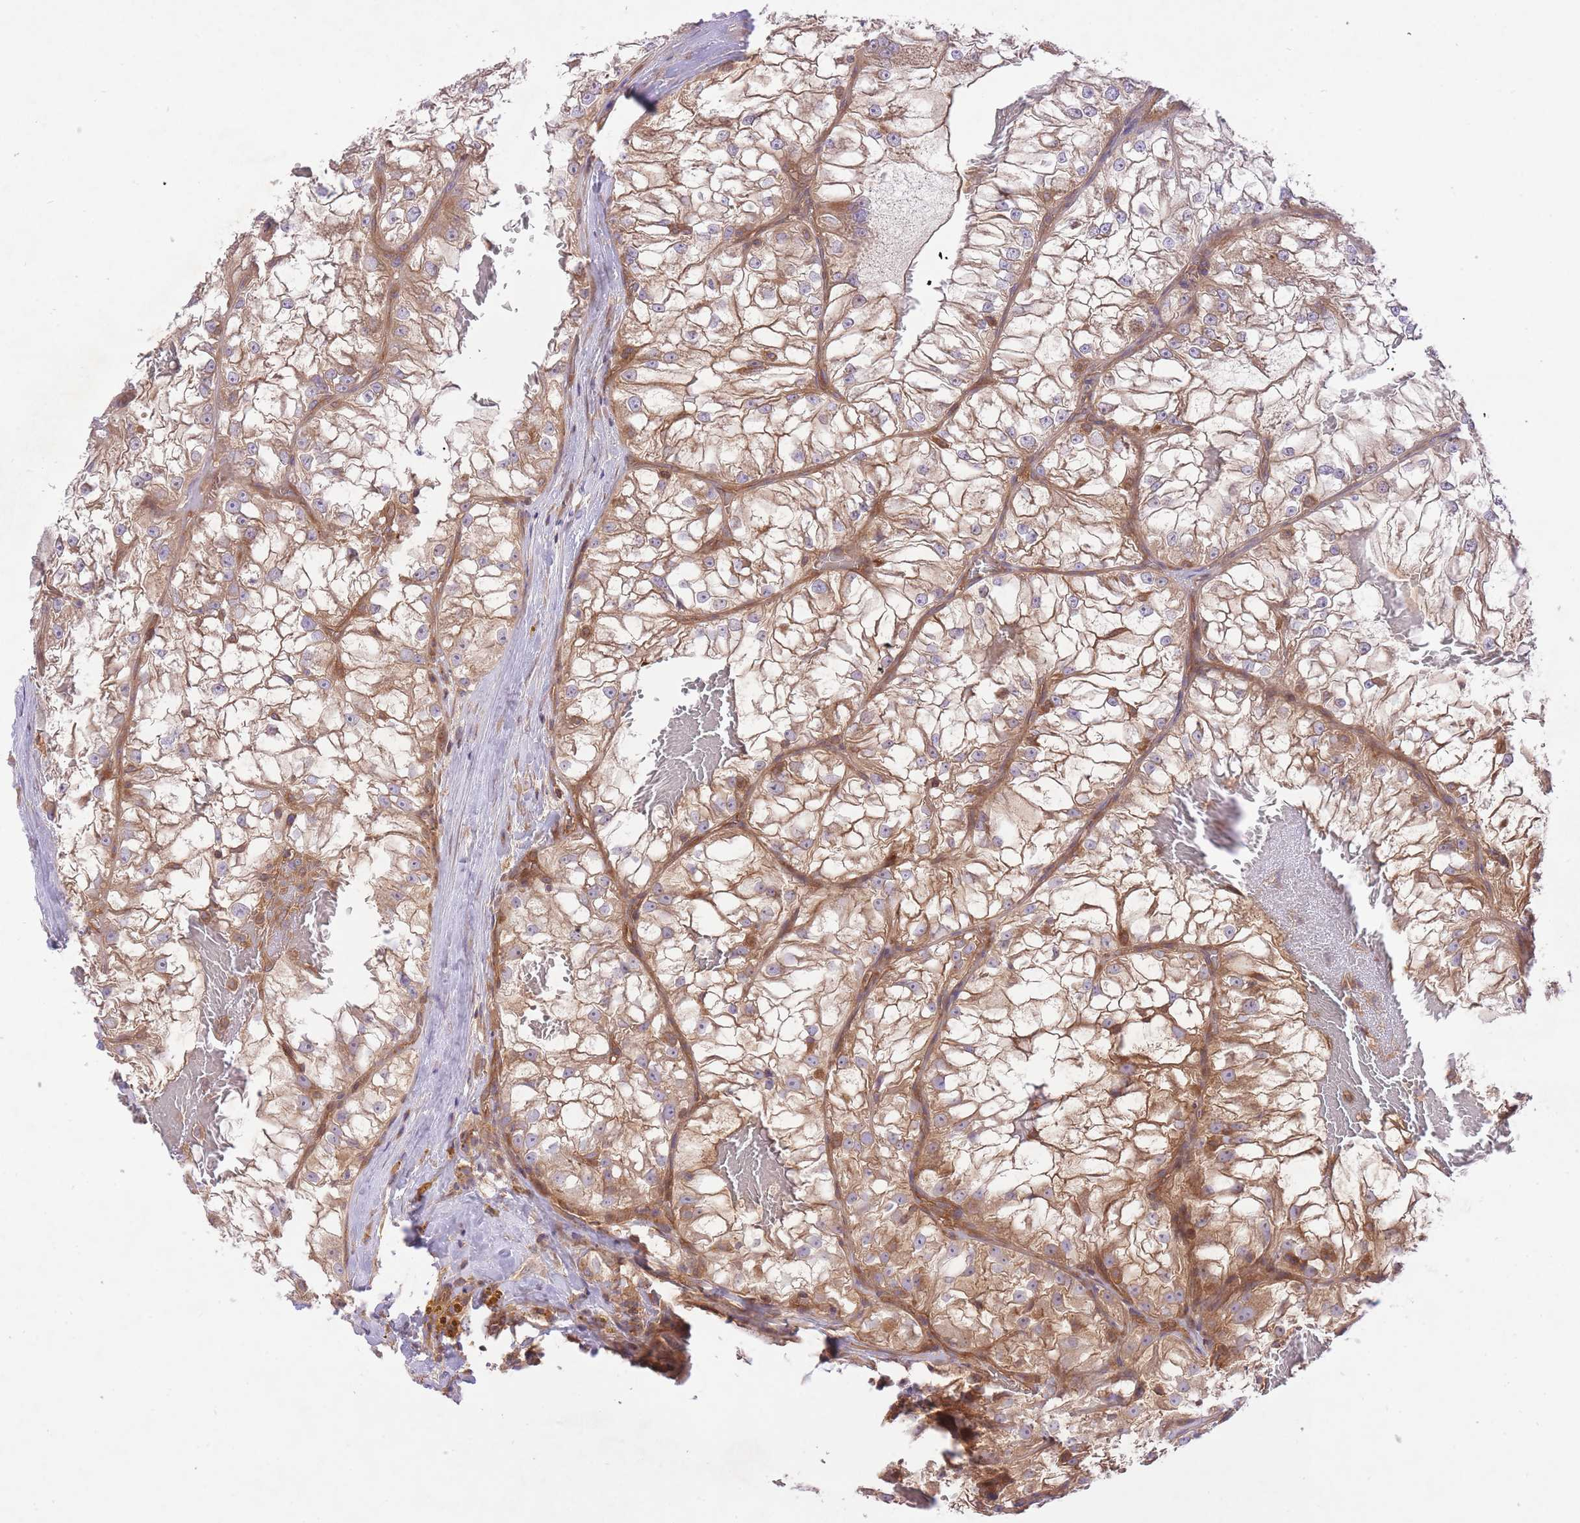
{"staining": {"intensity": "moderate", "quantity": "25%-75%", "location": "cytoplasmic/membranous"}, "tissue": "renal cancer", "cell_type": "Tumor cells", "image_type": "cancer", "snomed": [{"axis": "morphology", "description": "Adenocarcinoma, NOS"}, {"axis": "topography", "description": "Kidney"}], "caption": "There is medium levels of moderate cytoplasmic/membranous expression in tumor cells of renal adenocarcinoma, as demonstrated by immunohistochemical staining (brown color).", "gene": "PREP", "patient": {"sex": "female", "age": 72}}